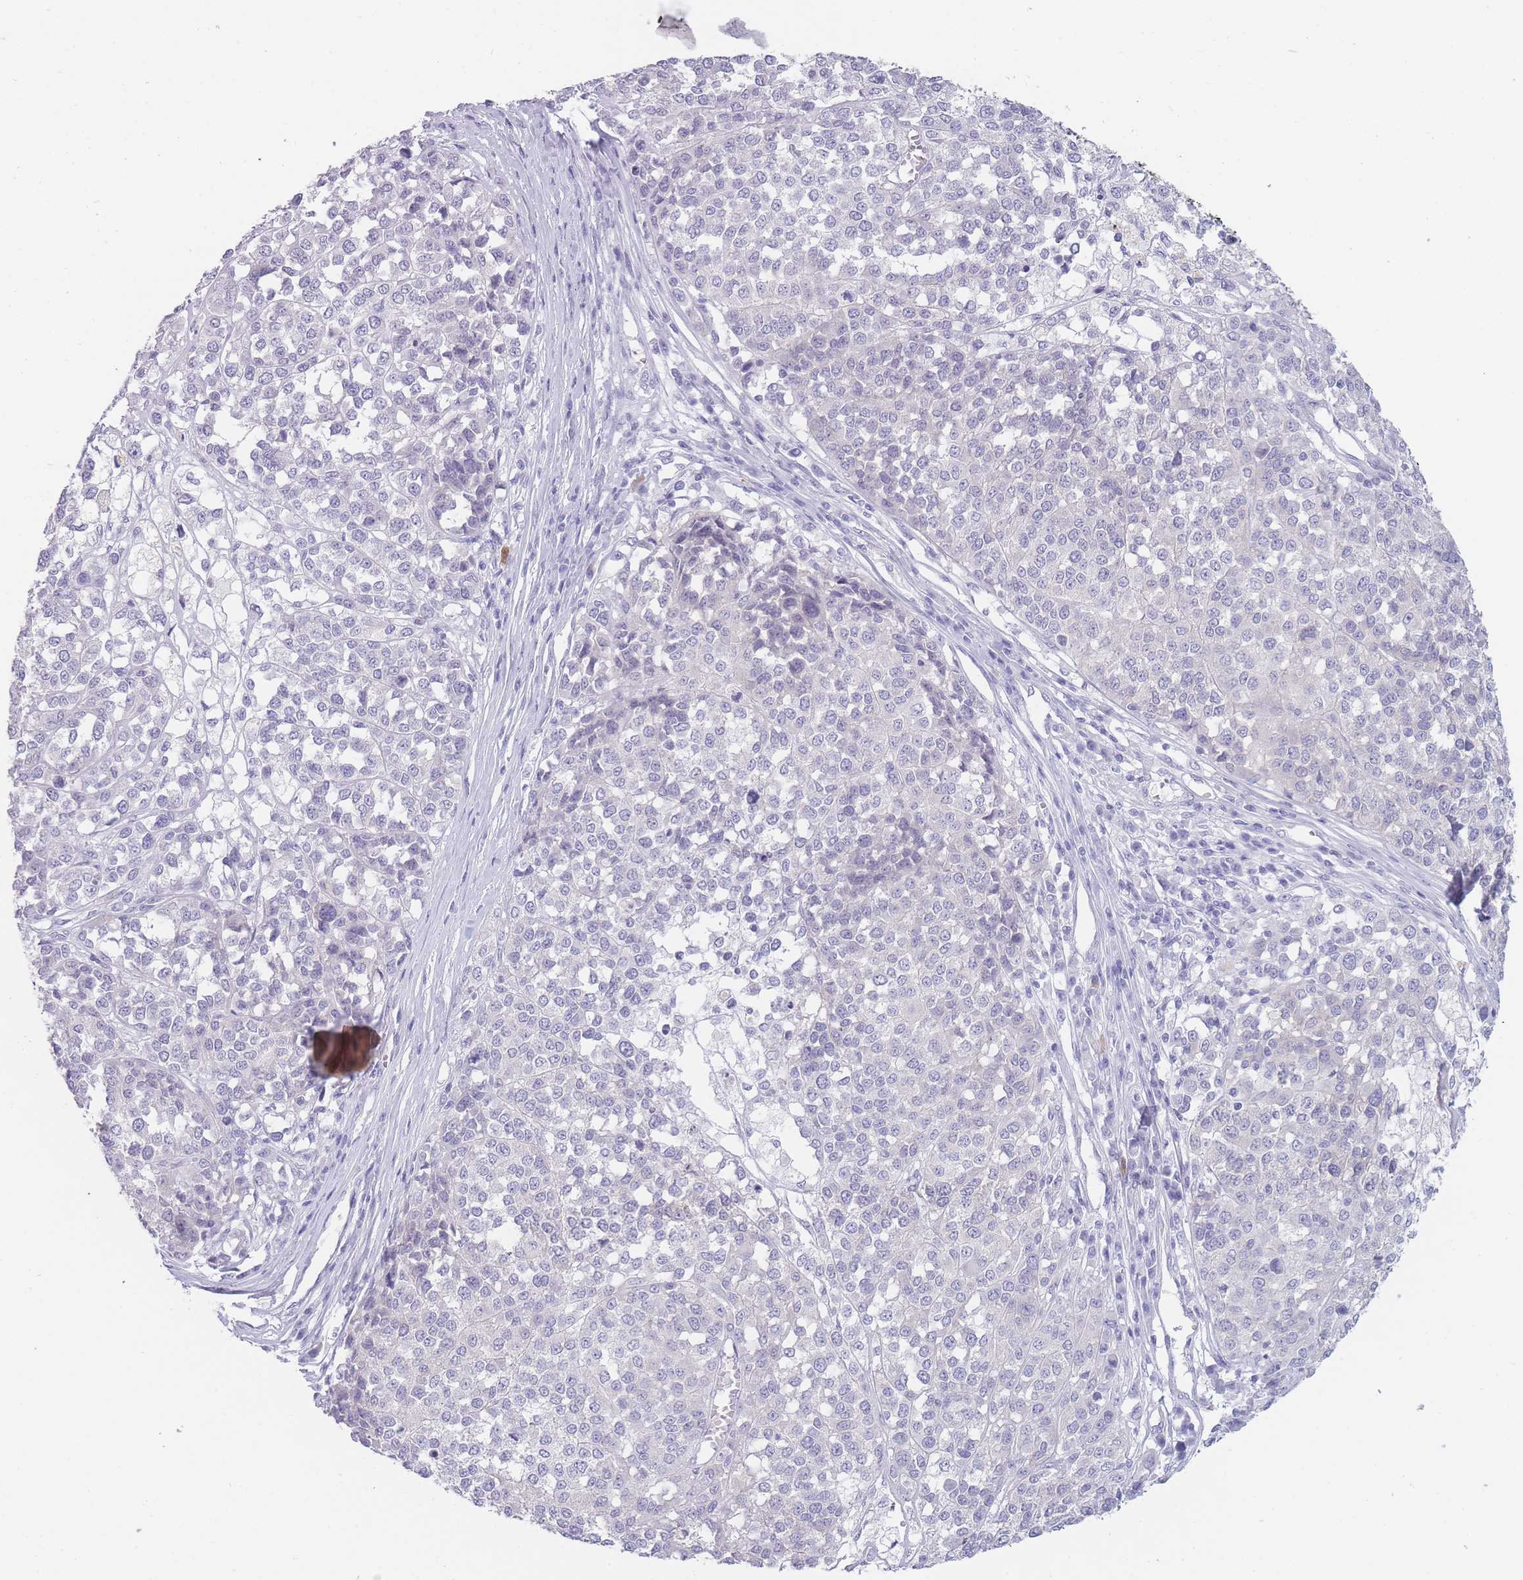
{"staining": {"intensity": "negative", "quantity": "none", "location": "none"}, "tissue": "melanoma", "cell_type": "Tumor cells", "image_type": "cancer", "snomed": [{"axis": "morphology", "description": "Malignant melanoma, Metastatic site"}, {"axis": "topography", "description": "Lymph node"}], "caption": "Human melanoma stained for a protein using IHC displays no staining in tumor cells.", "gene": "DCANP1", "patient": {"sex": "male", "age": 44}}